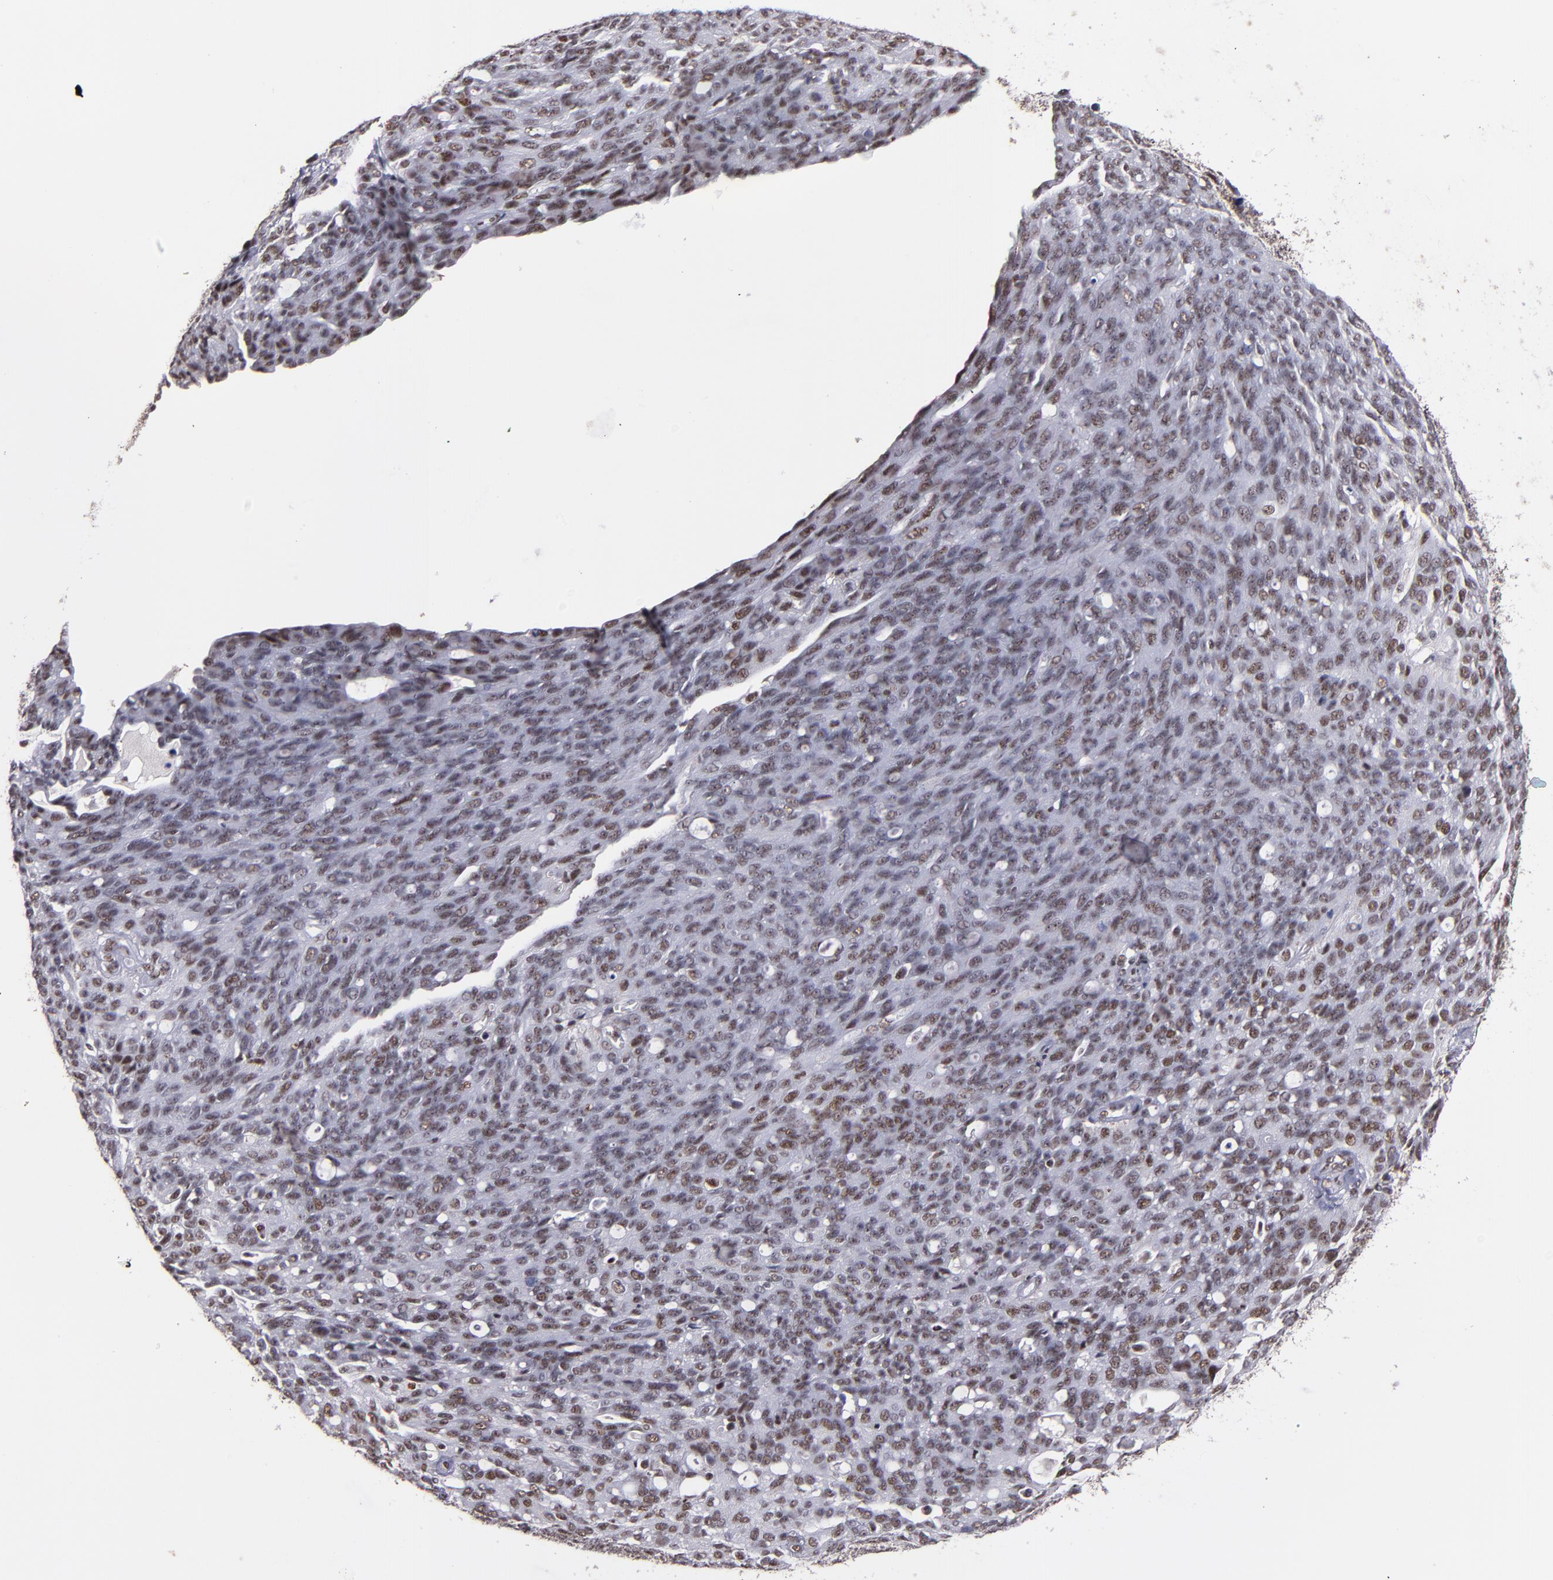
{"staining": {"intensity": "weak", "quantity": ">75%", "location": "nuclear"}, "tissue": "ovarian cancer", "cell_type": "Tumor cells", "image_type": "cancer", "snomed": [{"axis": "morphology", "description": "Carcinoma, endometroid"}, {"axis": "topography", "description": "Ovary"}], "caption": "IHC image of human endometroid carcinoma (ovarian) stained for a protein (brown), which exhibits low levels of weak nuclear expression in approximately >75% of tumor cells.", "gene": "PPP4R3A", "patient": {"sex": "female", "age": 60}}